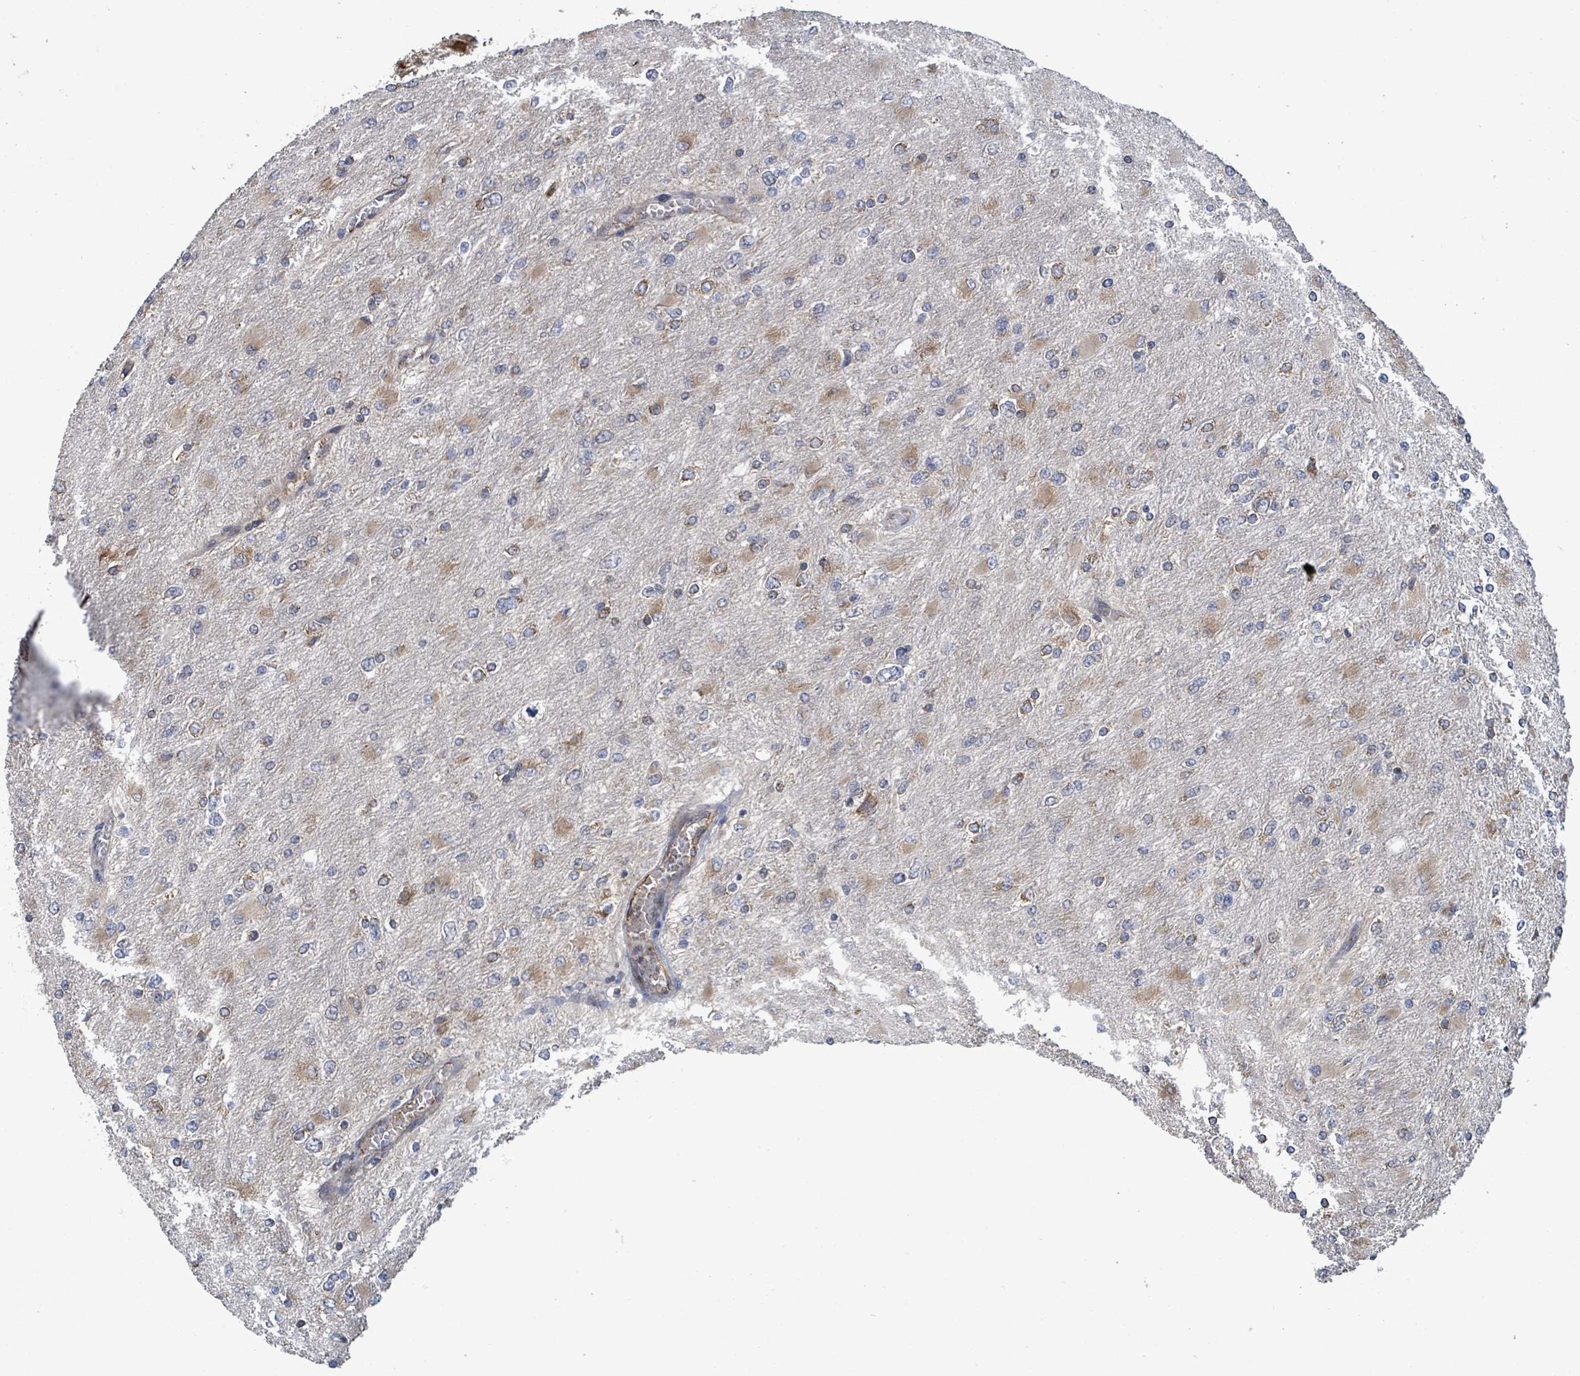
{"staining": {"intensity": "moderate", "quantity": "25%-75%", "location": "cytoplasmic/membranous"}, "tissue": "glioma", "cell_type": "Tumor cells", "image_type": "cancer", "snomed": [{"axis": "morphology", "description": "Glioma, malignant, High grade"}, {"axis": "topography", "description": "Cerebral cortex"}], "caption": "Malignant high-grade glioma stained for a protein displays moderate cytoplasmic/membranous positivity in tumor cells.", "gene": "NOMO1", "patient": {"sex": "female", "age": 36}}